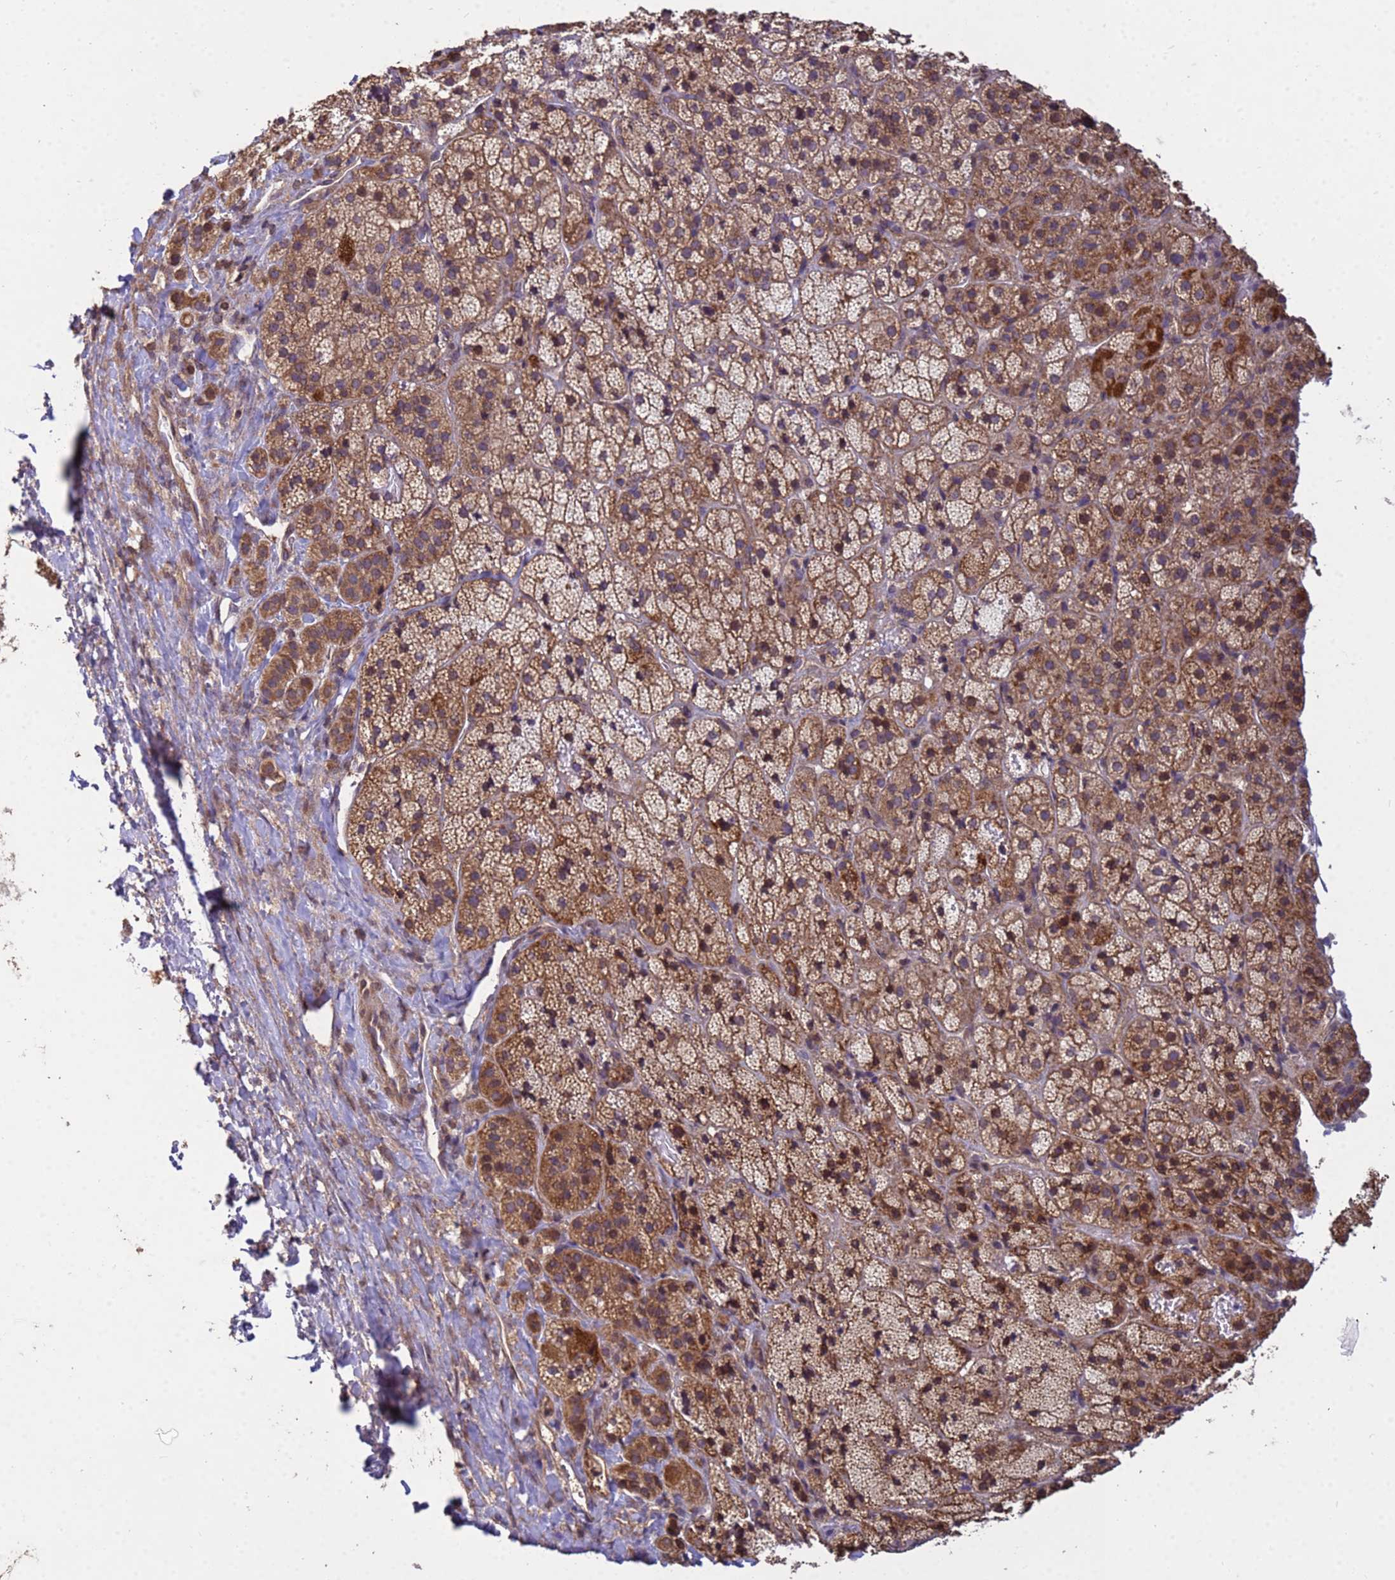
{"staining": {"intensity": "moderate", "quantity": ">75%", "location": "cytoplasmic/membranous"}, "tissue": "adrenal gland", "cell_type": "Glandular cells", "image_type": "normal", "snomed": [{"axis": "morphology", "description": "Normal tissue, NOS"}, {"axis": "topography", "description": "Adrenal gland"}], "caption": "This photomicrograph displays immunohistochemistry staining of benign human adrenal gland, with medium moderate cytoplasmic/membranous positivity in about >75% of glandular cells.", "gene": "P2RX7", "patient": {"sex": "female", "age": 70}}